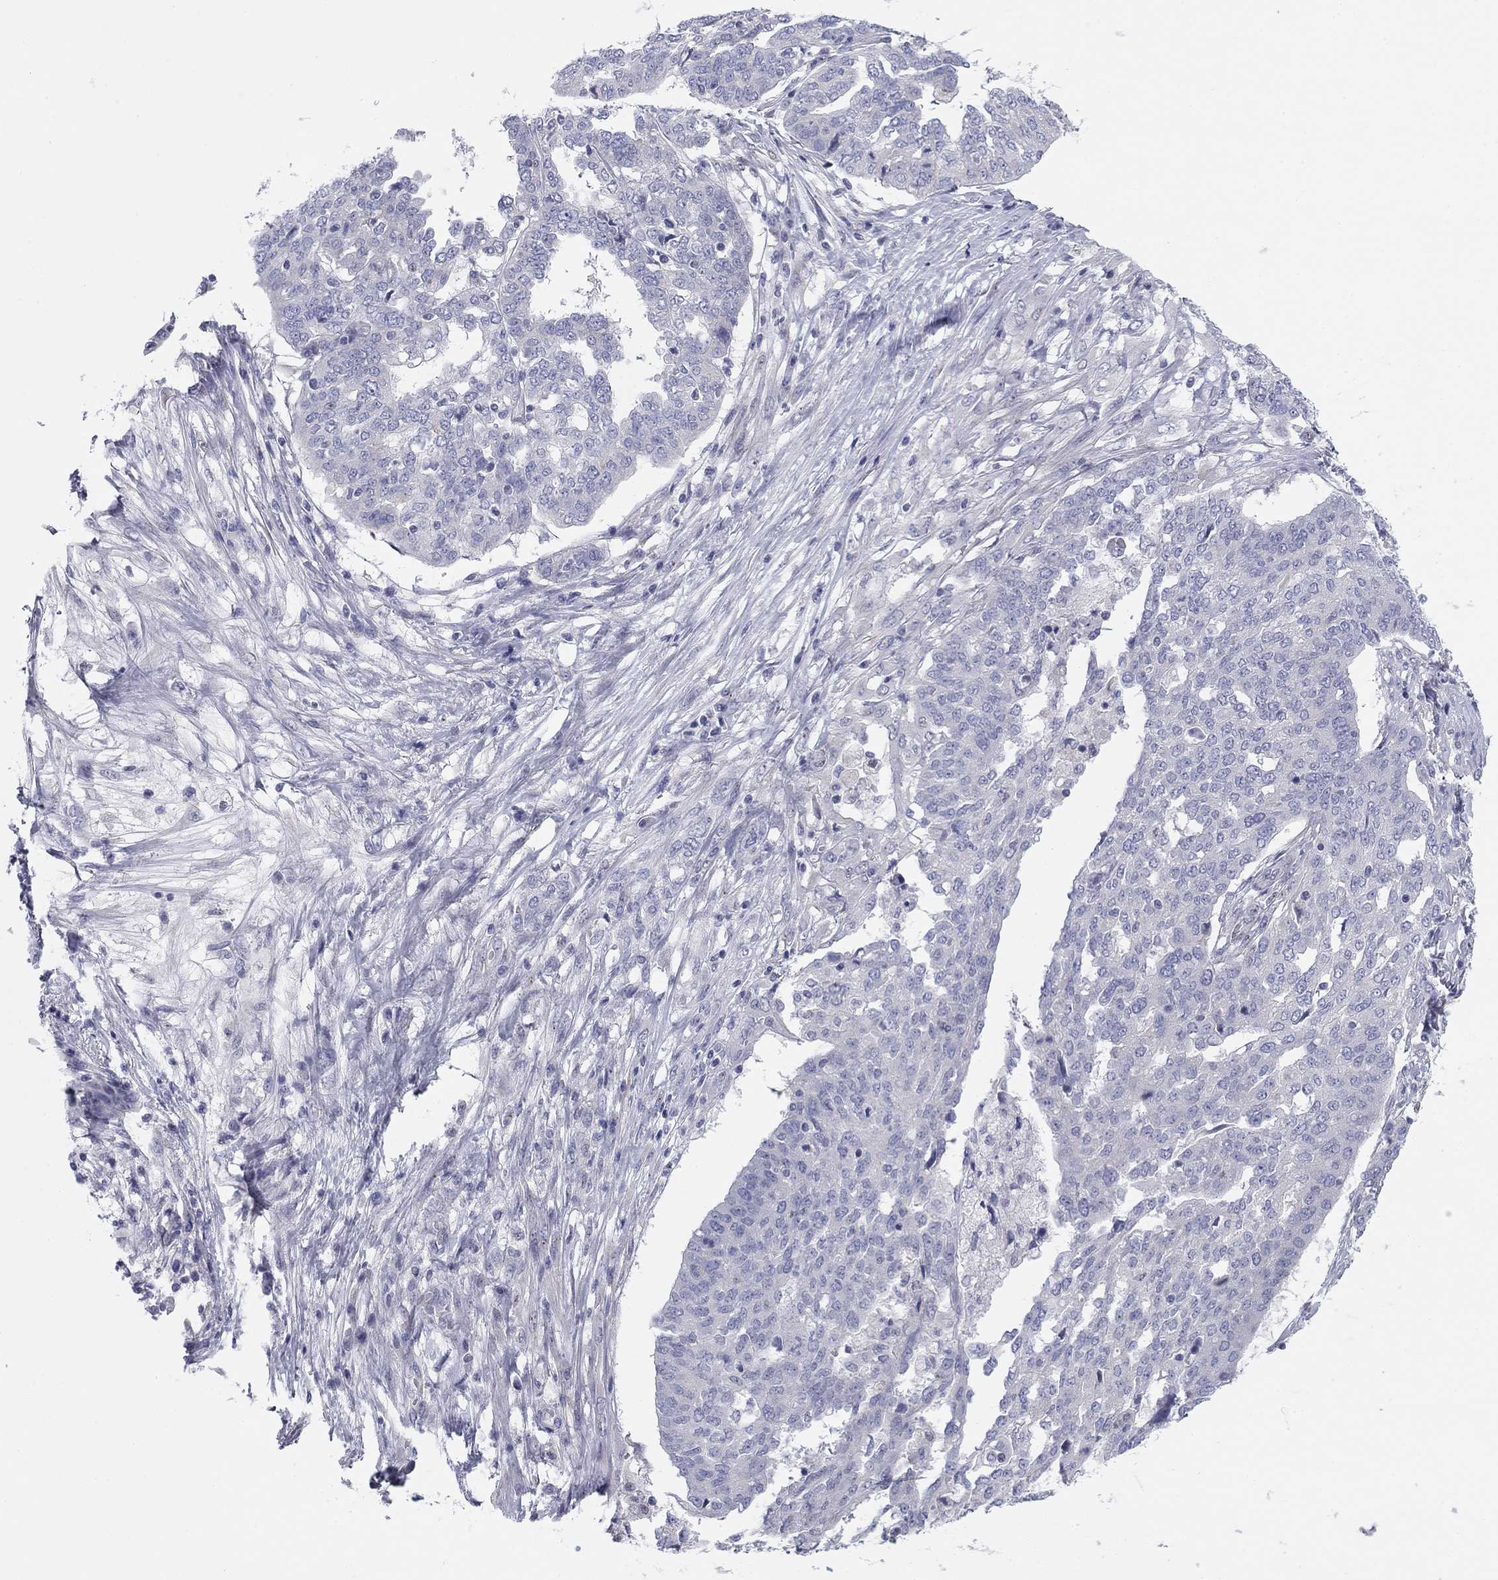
{"staining": {"intensity": "weak", "quantity": "<25%", "location": "cytoplasmic/membranous"}, "tissue": "ovarian cancer", "cell_type": "Tumor cells", "image_type": "cancer", "snomed": [{"axis": "morphology", "description": "Cystadenocarcinoma, serous, NOS"}, {"axis": "topography", "description": "Ovary"}], "caption": "Micrograph shows no protein expression in tumor cells of ovarian serous cystadenocarcinoma tissue. The staining was performed using DAB (3,3'-diaminobenzidine) to visualize the protein expression in brown, while the nuclei were stained in blue with hematoxylin (Magnification: 20x).", "gene": "SEPTIN3", "patient": {"sex": "female", "age": 67}}